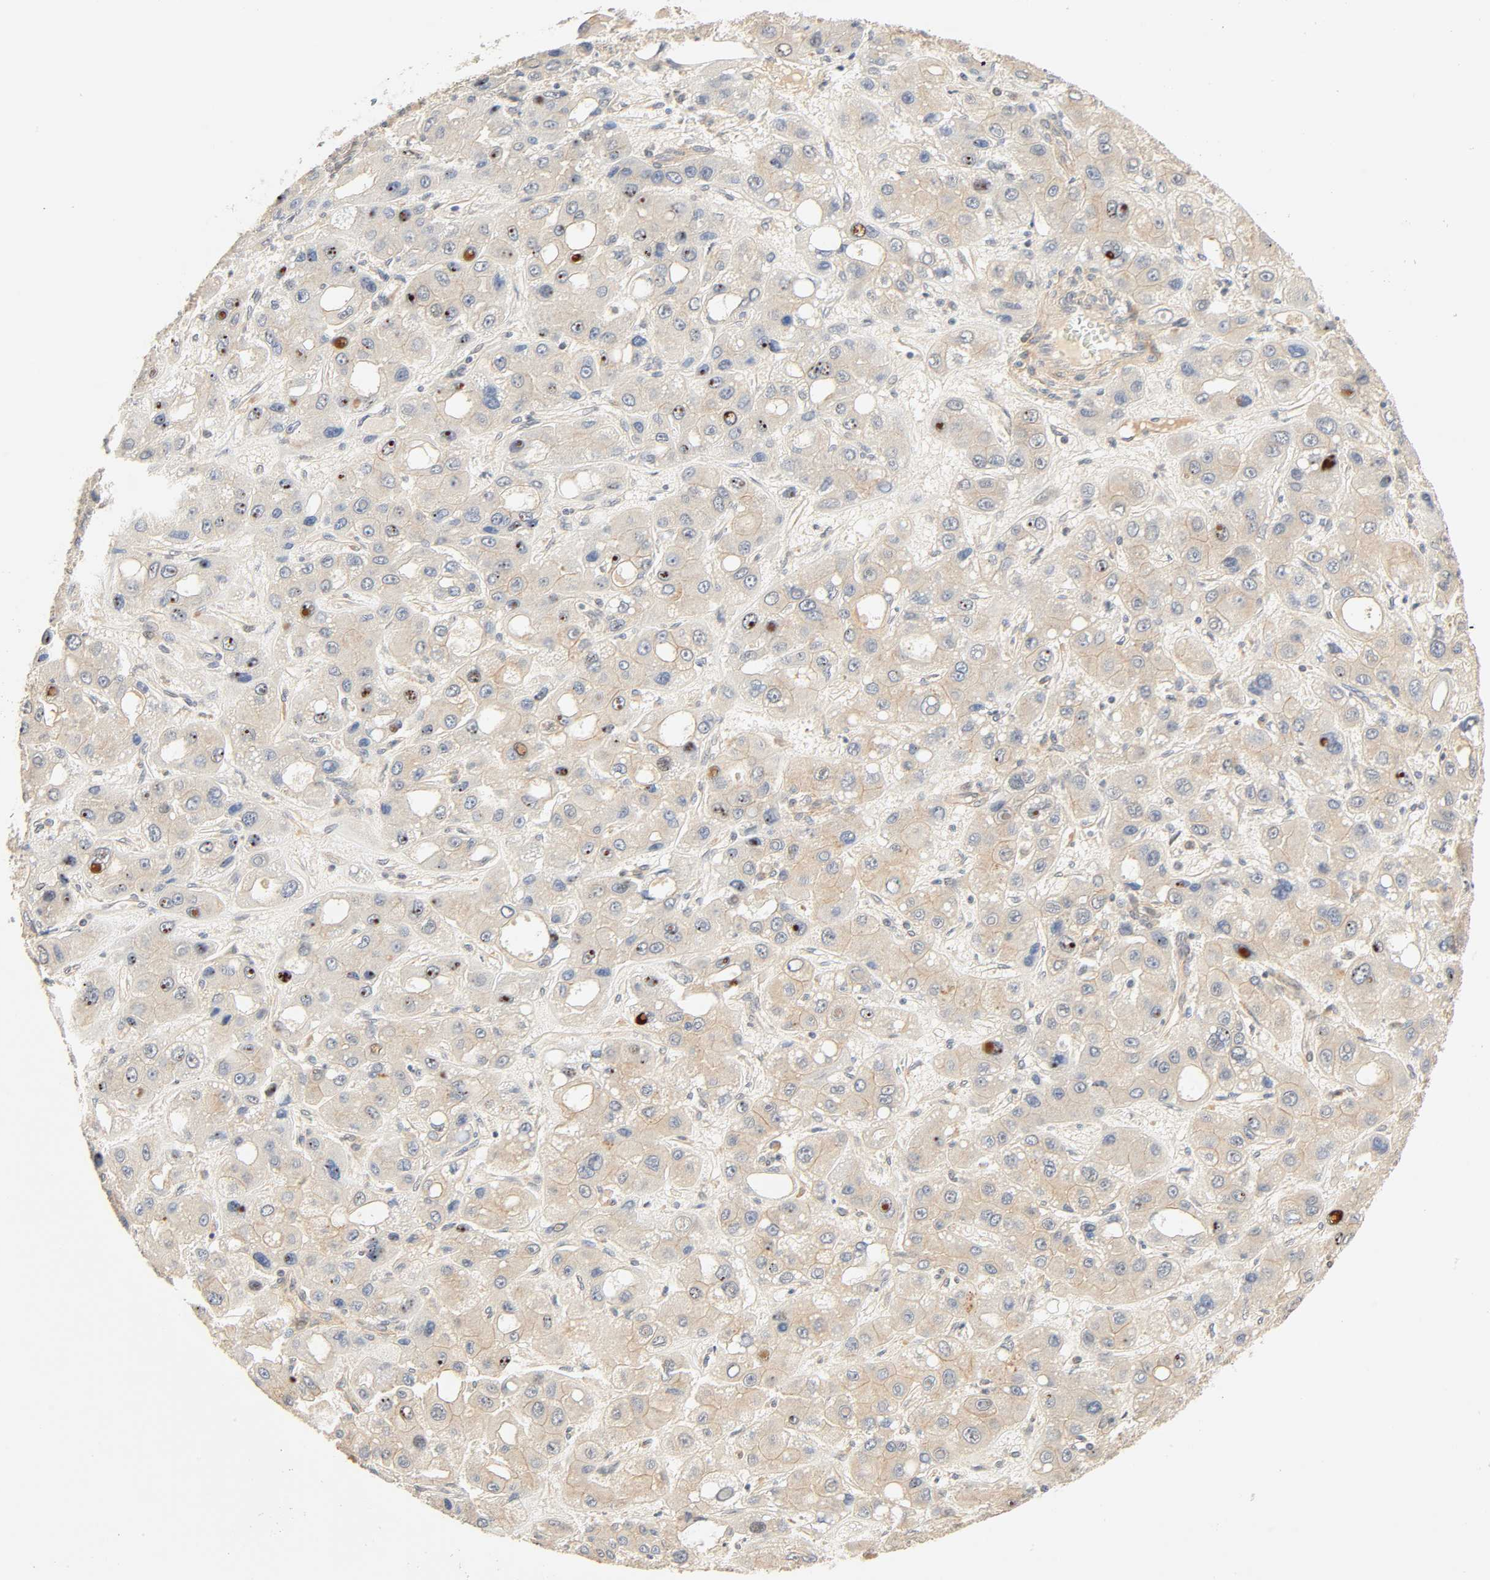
{"staining": {"intensity": "weak", "quantity": ">75%", "location": "cytoplasmic/membranous"}, "tissue": "liver cancer", "cell_type": "Tumor cells", "image_type": "cancer", "snomed": [{"axis": "morphology", "description": "Carcinoma, Hepatocellular, NOS"}, {"axis": "topography", "description": "Liver"}], "caption": "Immunohistochemical staining of hepatocellular carcinoma (liver) demonstrates weak cytoplasmic/membranous protein positivity in approximately >75% of tumor cells.", "gene": "CACNA1G", "patient": {"sex": "male", "age": 55}}